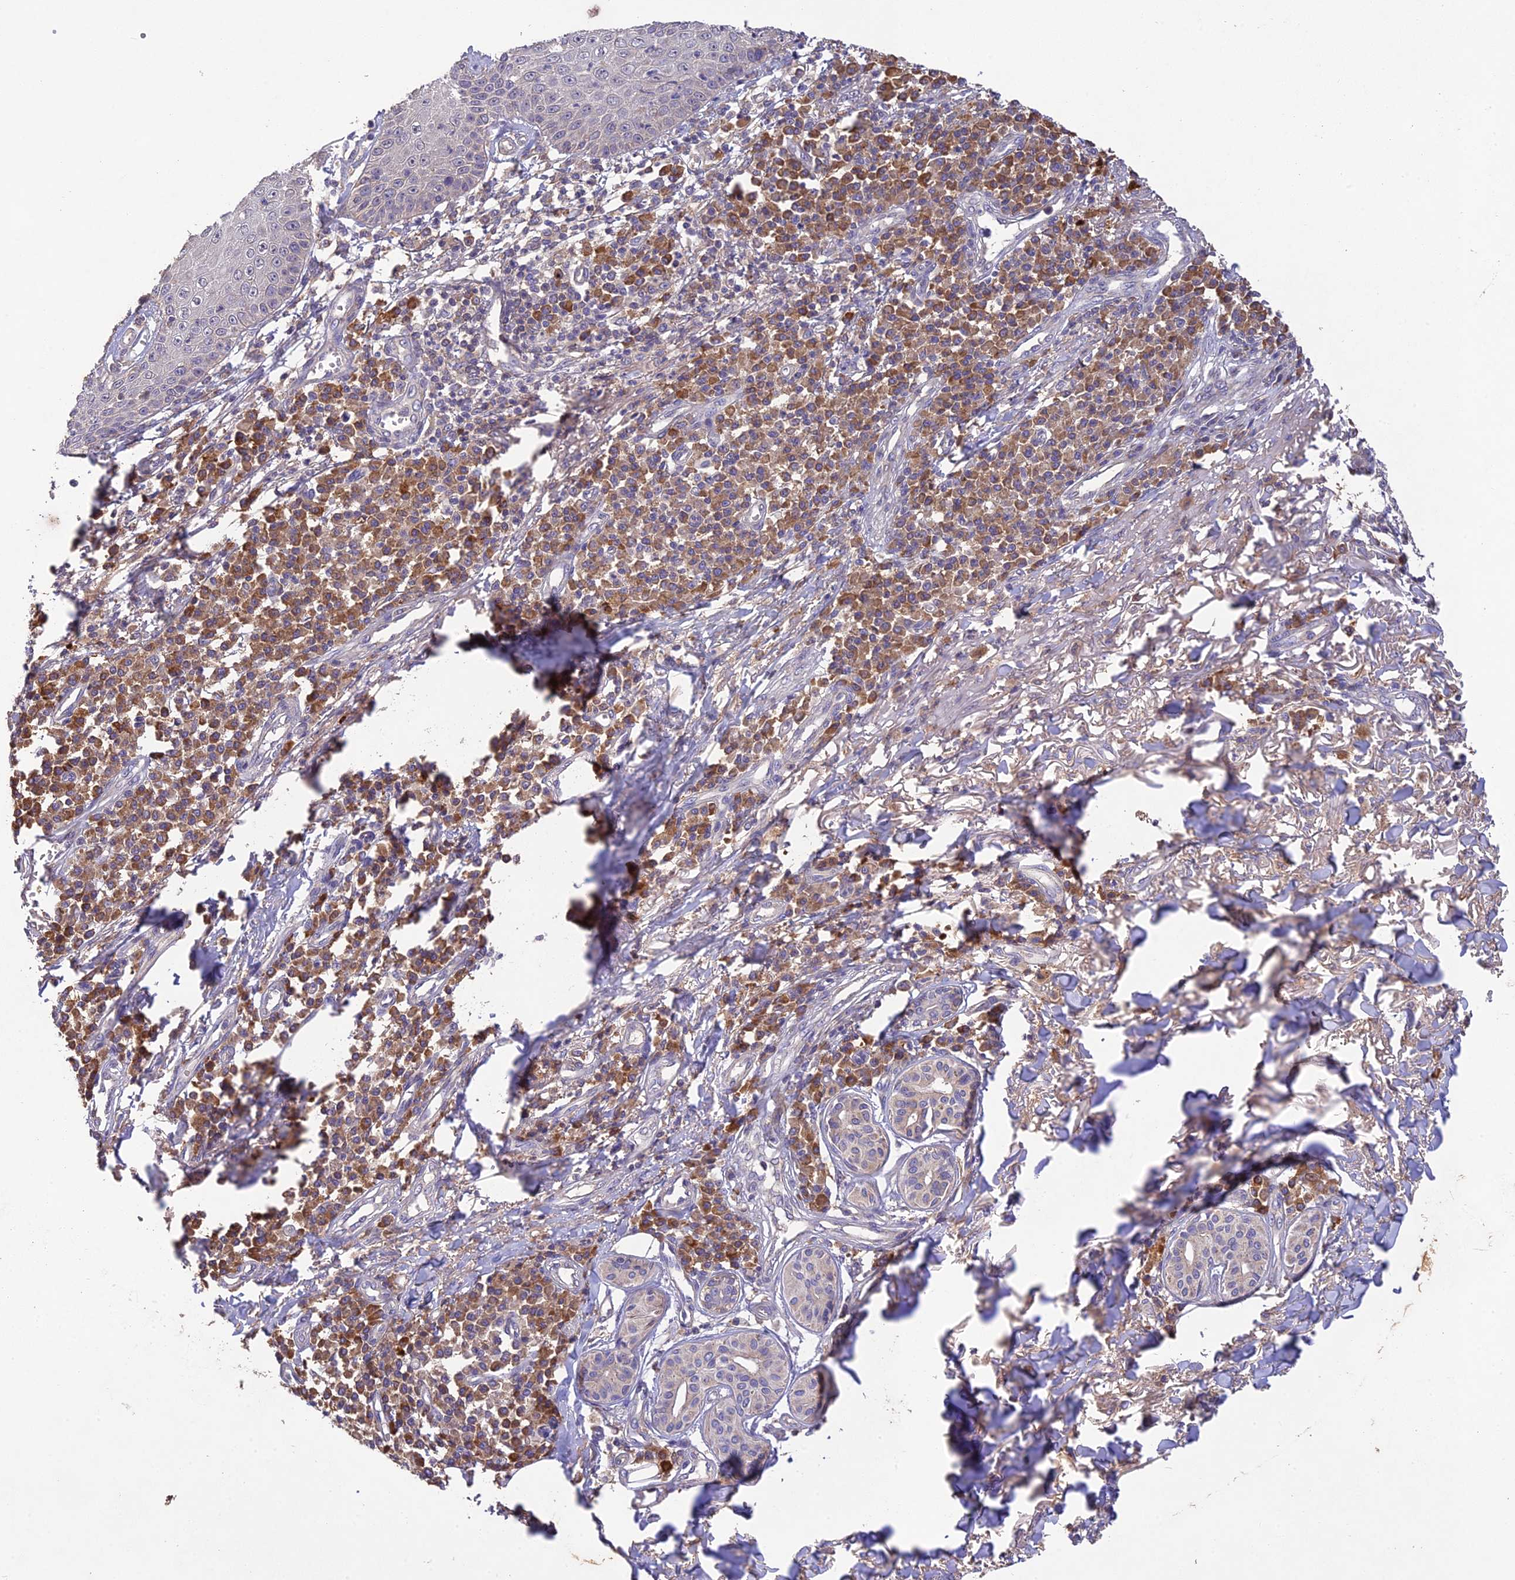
{"staining": {"intensity": "negative", "quantity": "none", "location": "none"}, "tissue": "skin cancer", "cell_type": "Tumor cells", "image_type": "cancer", "snomed": [{"axis": "morphology", "description": "Squamous cell carcinoma, NOS"}, {"axis": "topography", "description": "Skin"}], "caption": "Immunohistochemical staining of human skin cancer demonstrates no significant staining in tumor cells.", "gene": "DENND5B", "patient": {"sex": "male", "age": 71}}